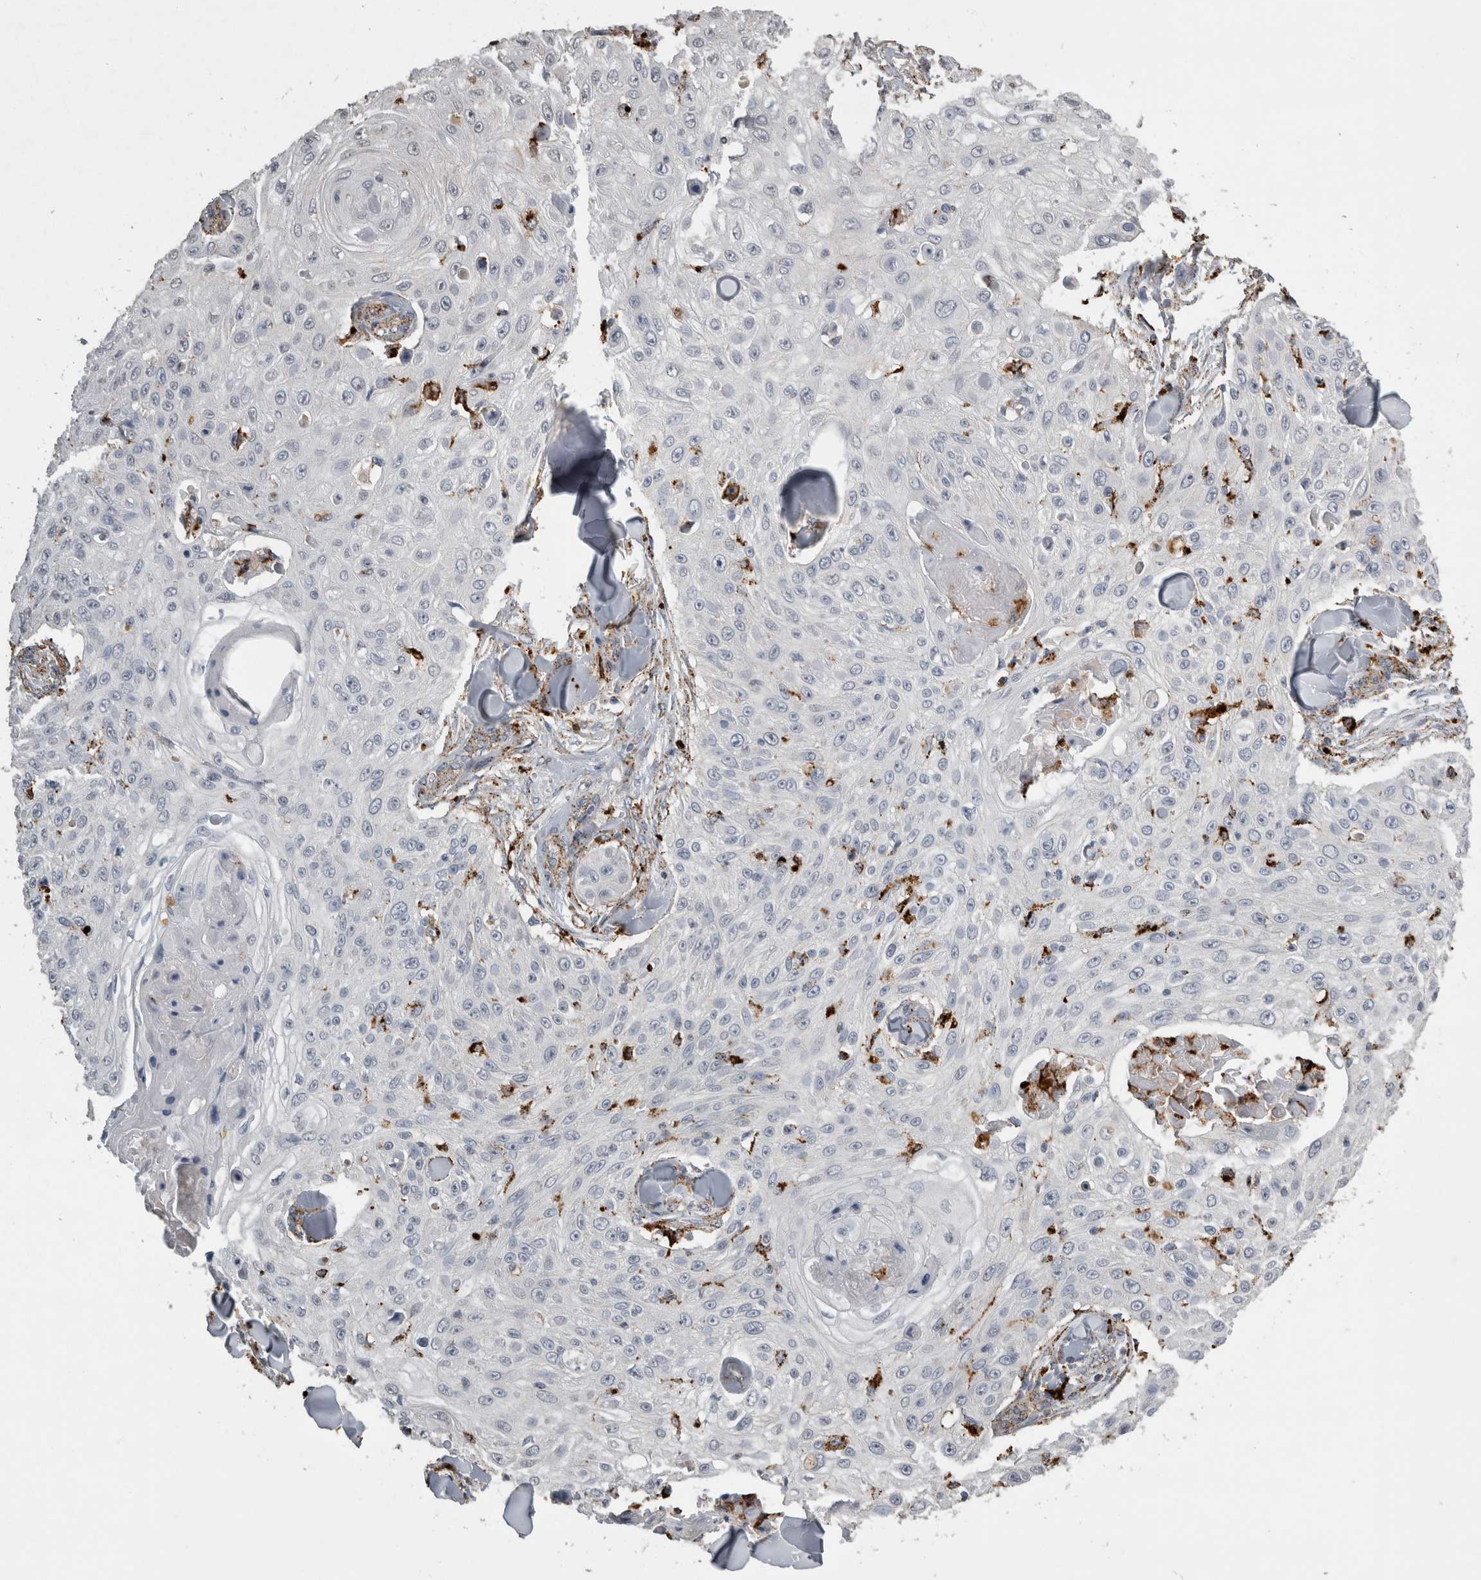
{"staining": {"intensity": "negative", "quantity": "none", "location": "none"}, "tissue": "skin cancer", "cell_type": "Tumor cells", "image_type": "cancer", "snomed": [{"axis": "morphology", "description": "Squamous cell carcinoma, NOS"}, {"axis": "topography", "description": "Skin"}], "caption": "Tumor cells show no significant protein staining in skin squamous cell carcinoma.", "gene": "CTSZ", "patient": {"sex": "male", "age": 86}}